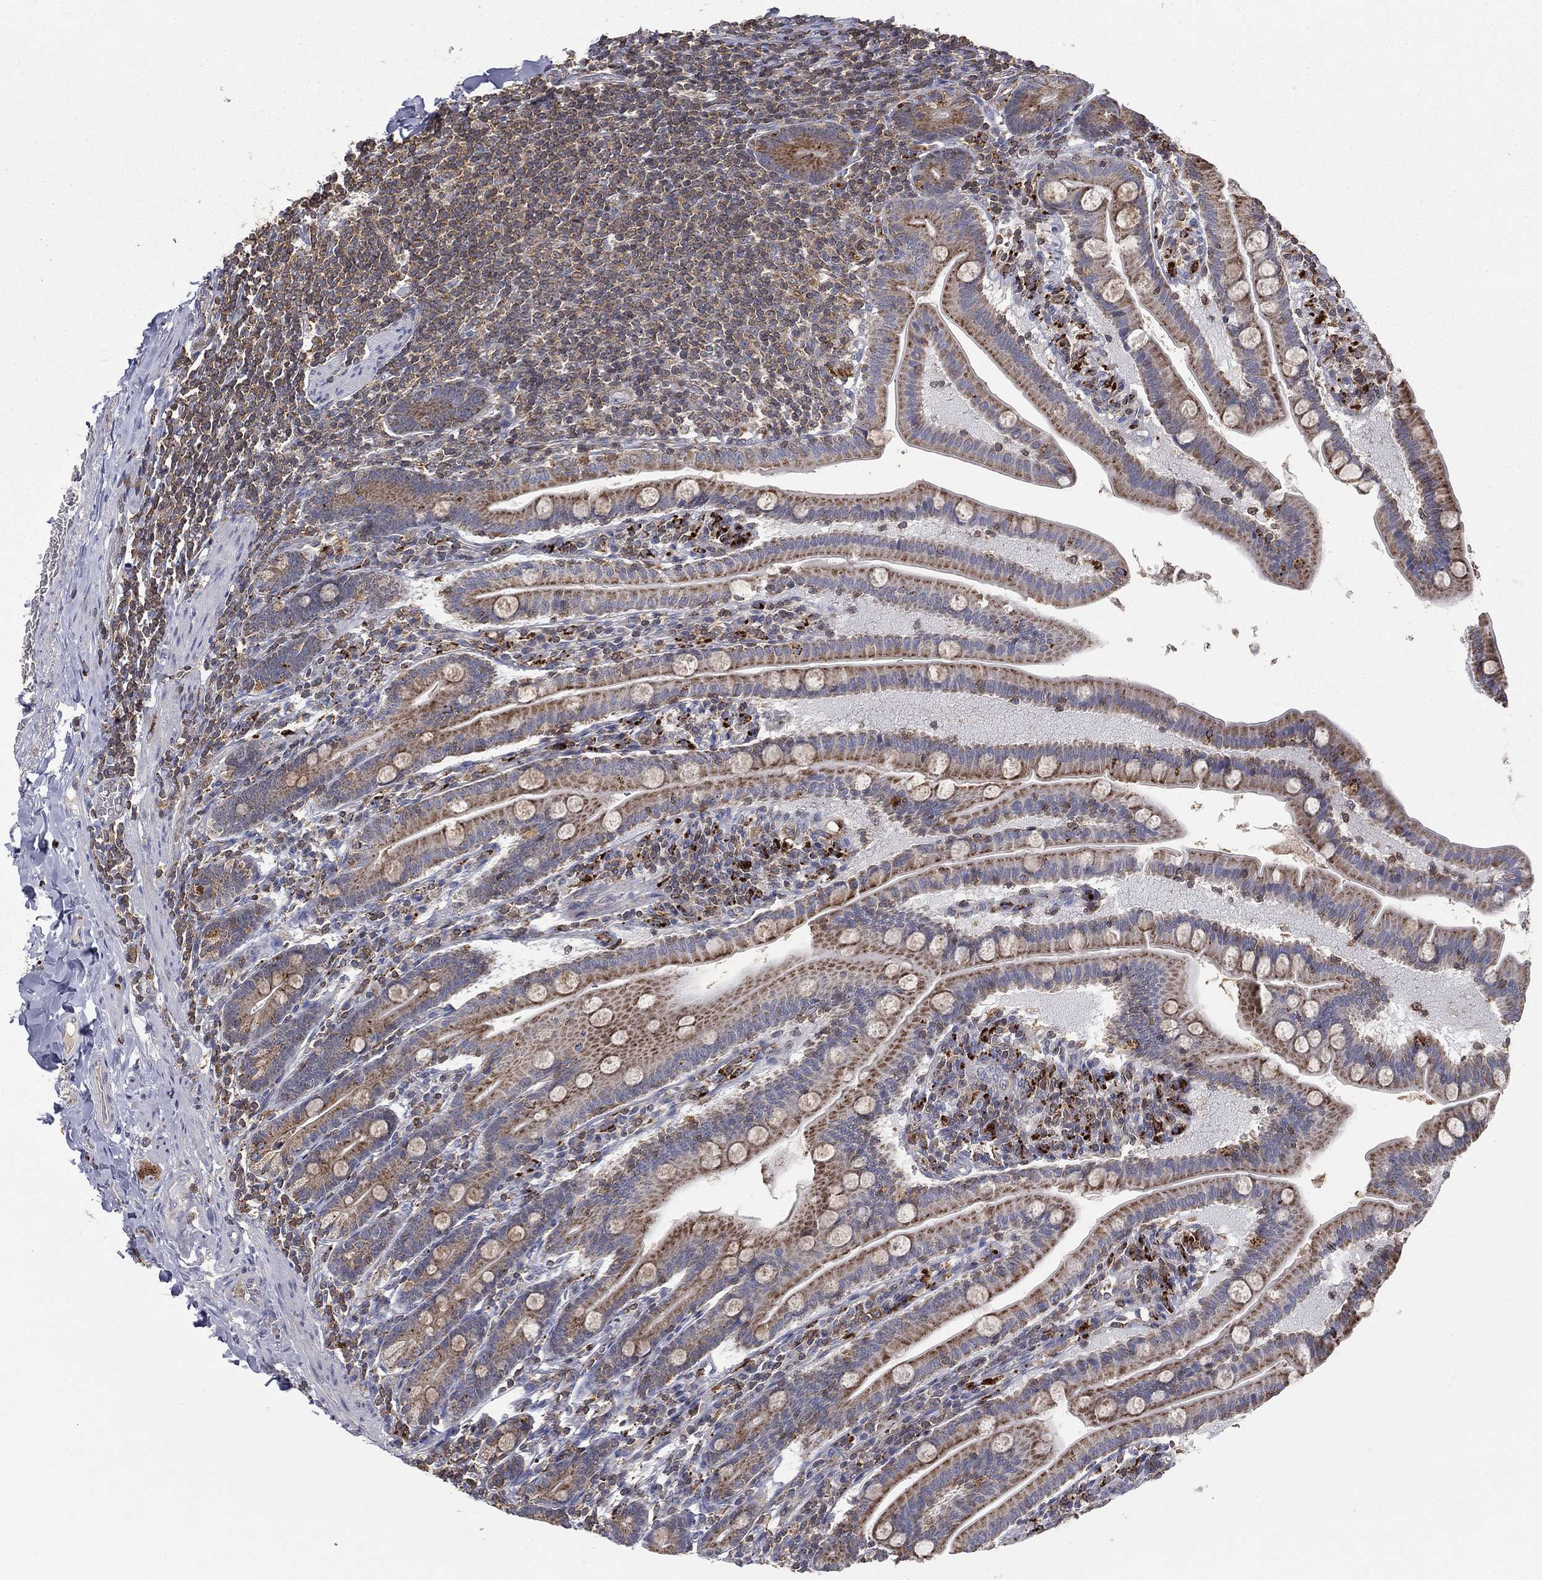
{"staining": {"intensity": "strong", "quantity": "25%-75%", "location": "cytoplasmic/membranous"}, "tissue": "small intestine", "cell_type": "Glandular cells", "image_type": "normal", "snomed": [{"axis": "morphology", "description": "Normal tissue, NOS"}, {"axis": "topography", "description": "Small intestine"}], "caption": "High-magnification brightfield microscopy of normal small intestine stained with DAB (3,3'-diaminobenzidine) (brown) and counterstained with hematoxylin (blue). glandular cells exhibit strong cytoplasmic/membranous staining is identified in about25%-75% of cells.", "gene": "RIN3", "patient": {"sex": "male", "age": 66}}